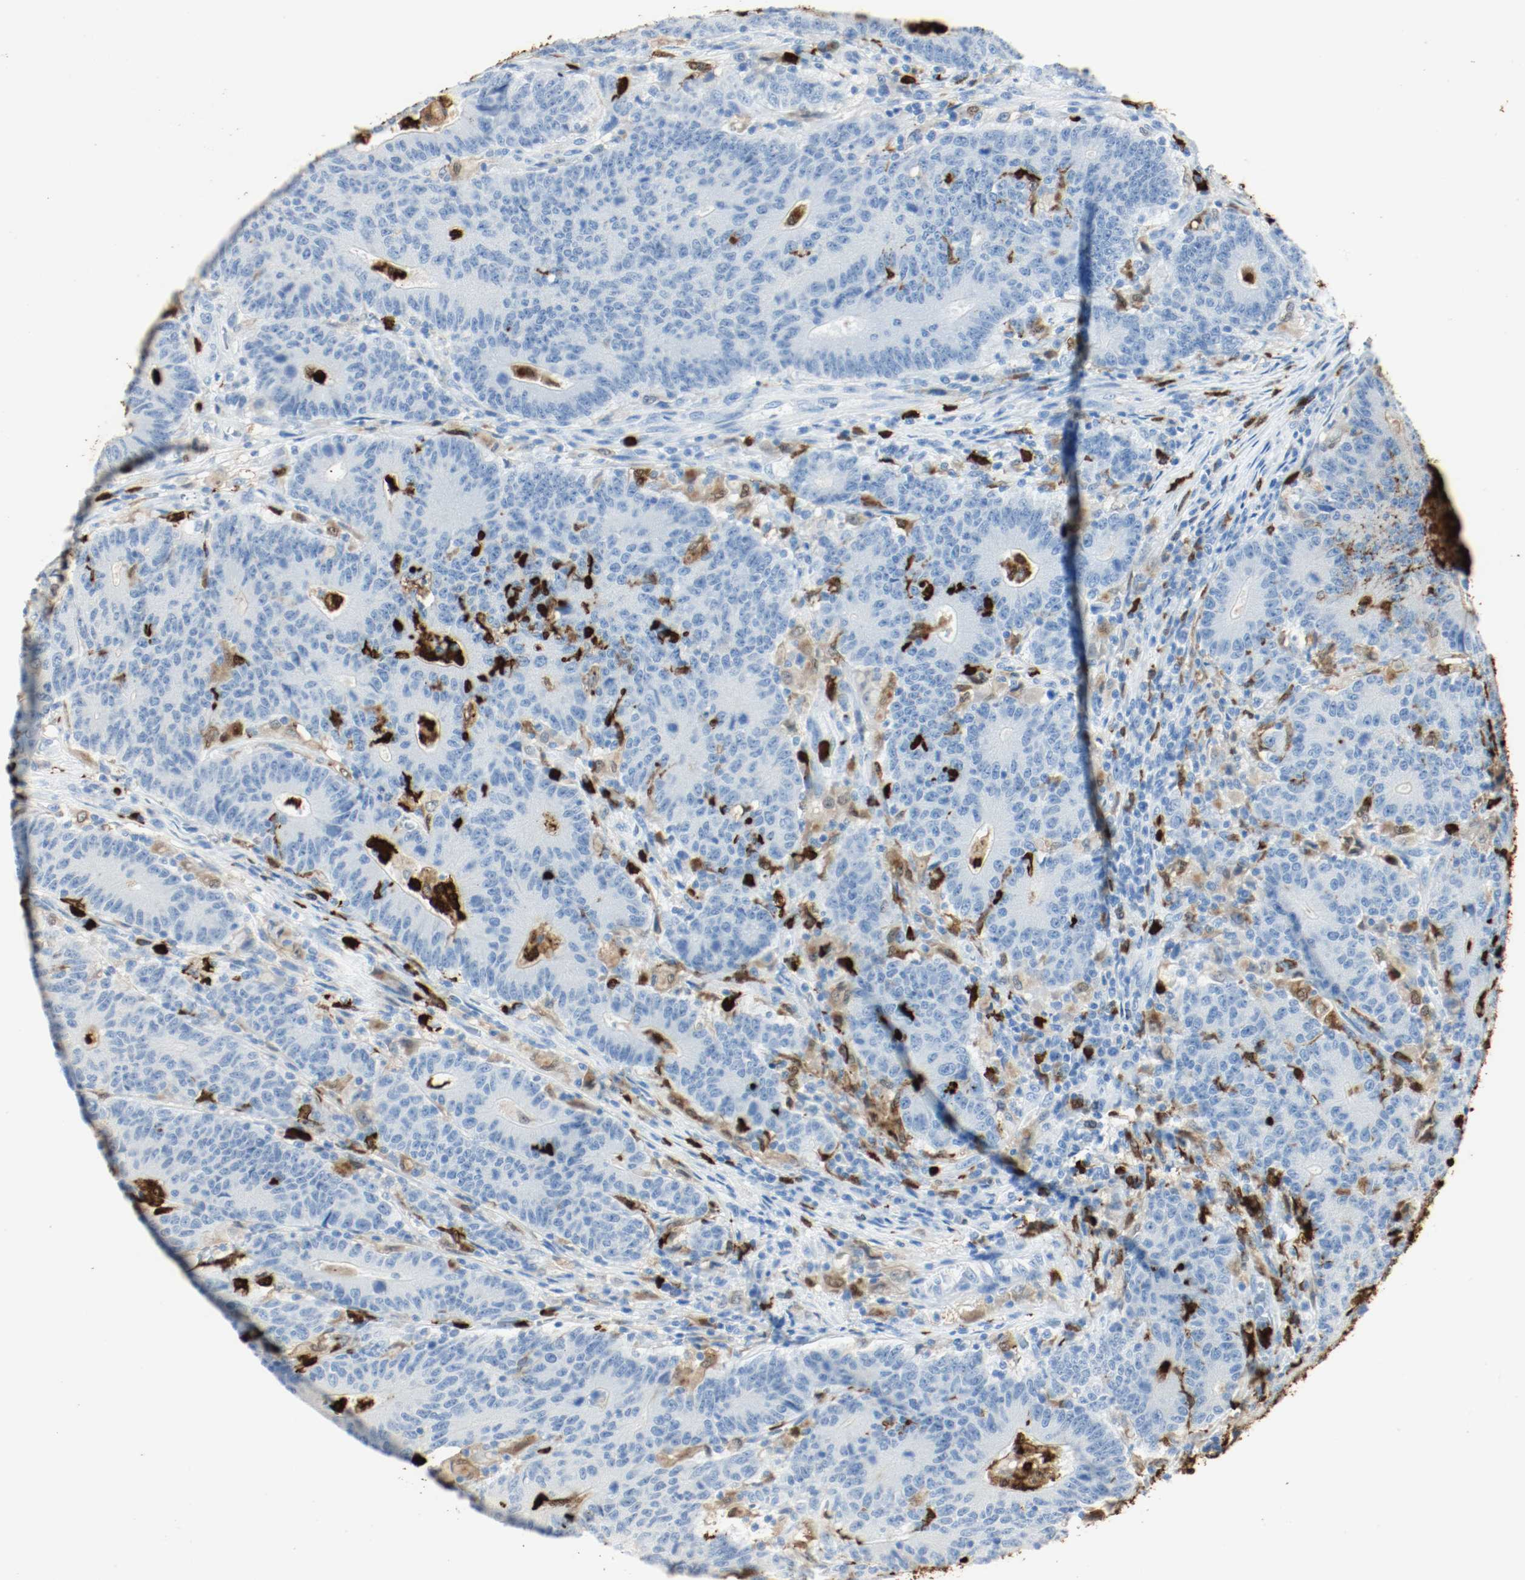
{"staining": {"intensity": "weak", "quantity": "<25%", "location": "cytoplasmic/membranous"}, "tissue": "colorectal cancer", "cell_type": "Tumor cells", "image_type": "cancer", "snomed": [{"axis": "morphology", "description": "Normal tissue, NOS"}, {"axis": "morphology", "description": "Adenocarcinoma, NOS"}, {"axis": "topography", "description": "Colon"}], "caption": "An immunohistochemistry photomicrograph of adenocarcinoma (colorectal) is shown. There is no staining in tumor cells of adenocarcinoma (colorectal). (DAB (3,3'-diaminobenzidine) immunohistochemistry visualized using brightfield microscopy, high magnification).", "gene": "S100A9", "patient": {"sex": "female", "age": 75}}